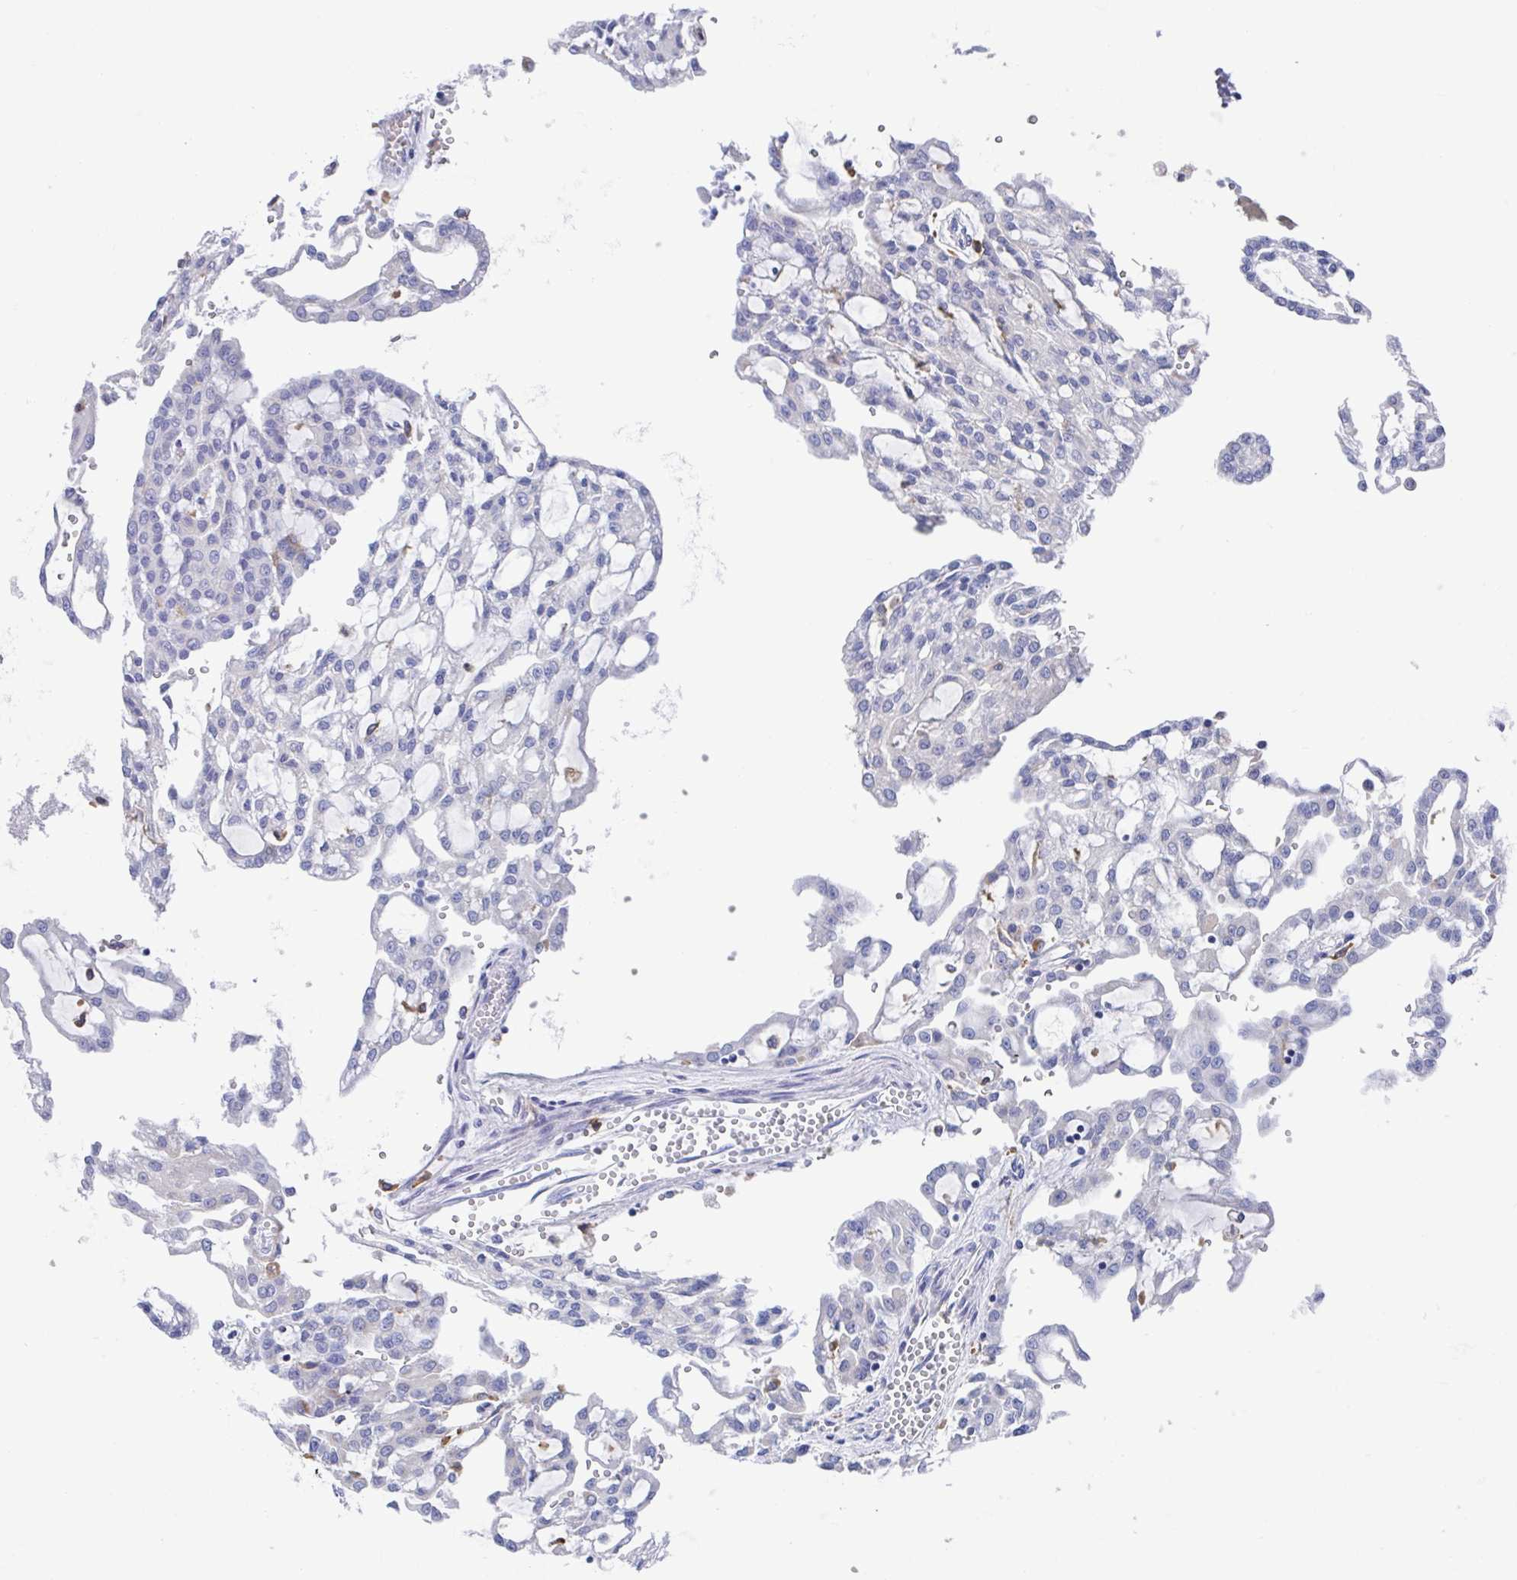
{"staining": {"intensity": "negative", "quantity": "none", "location": "none"}, "tissue": "renal cancer", "cell_type": "Tumor cells", "image_type": "cancer", "snomed": [{"axis": "morphology", "description": "Adenocarcinoma, NOS"}, {"axis": "topography", "description": "Kidney"}], "caption": "DAB immunohistochemical staining of human renal cancer (adenocarcinoma) displays no significant positivity in tumor cells. The staining was performed using DAB to visualize the protein expression in brown, while the nuclei were stained in blue with hematoxylin (Magnification: 20x).", "gene": "FCGR3A", "patient": {"sex": "male", "age": 63}}